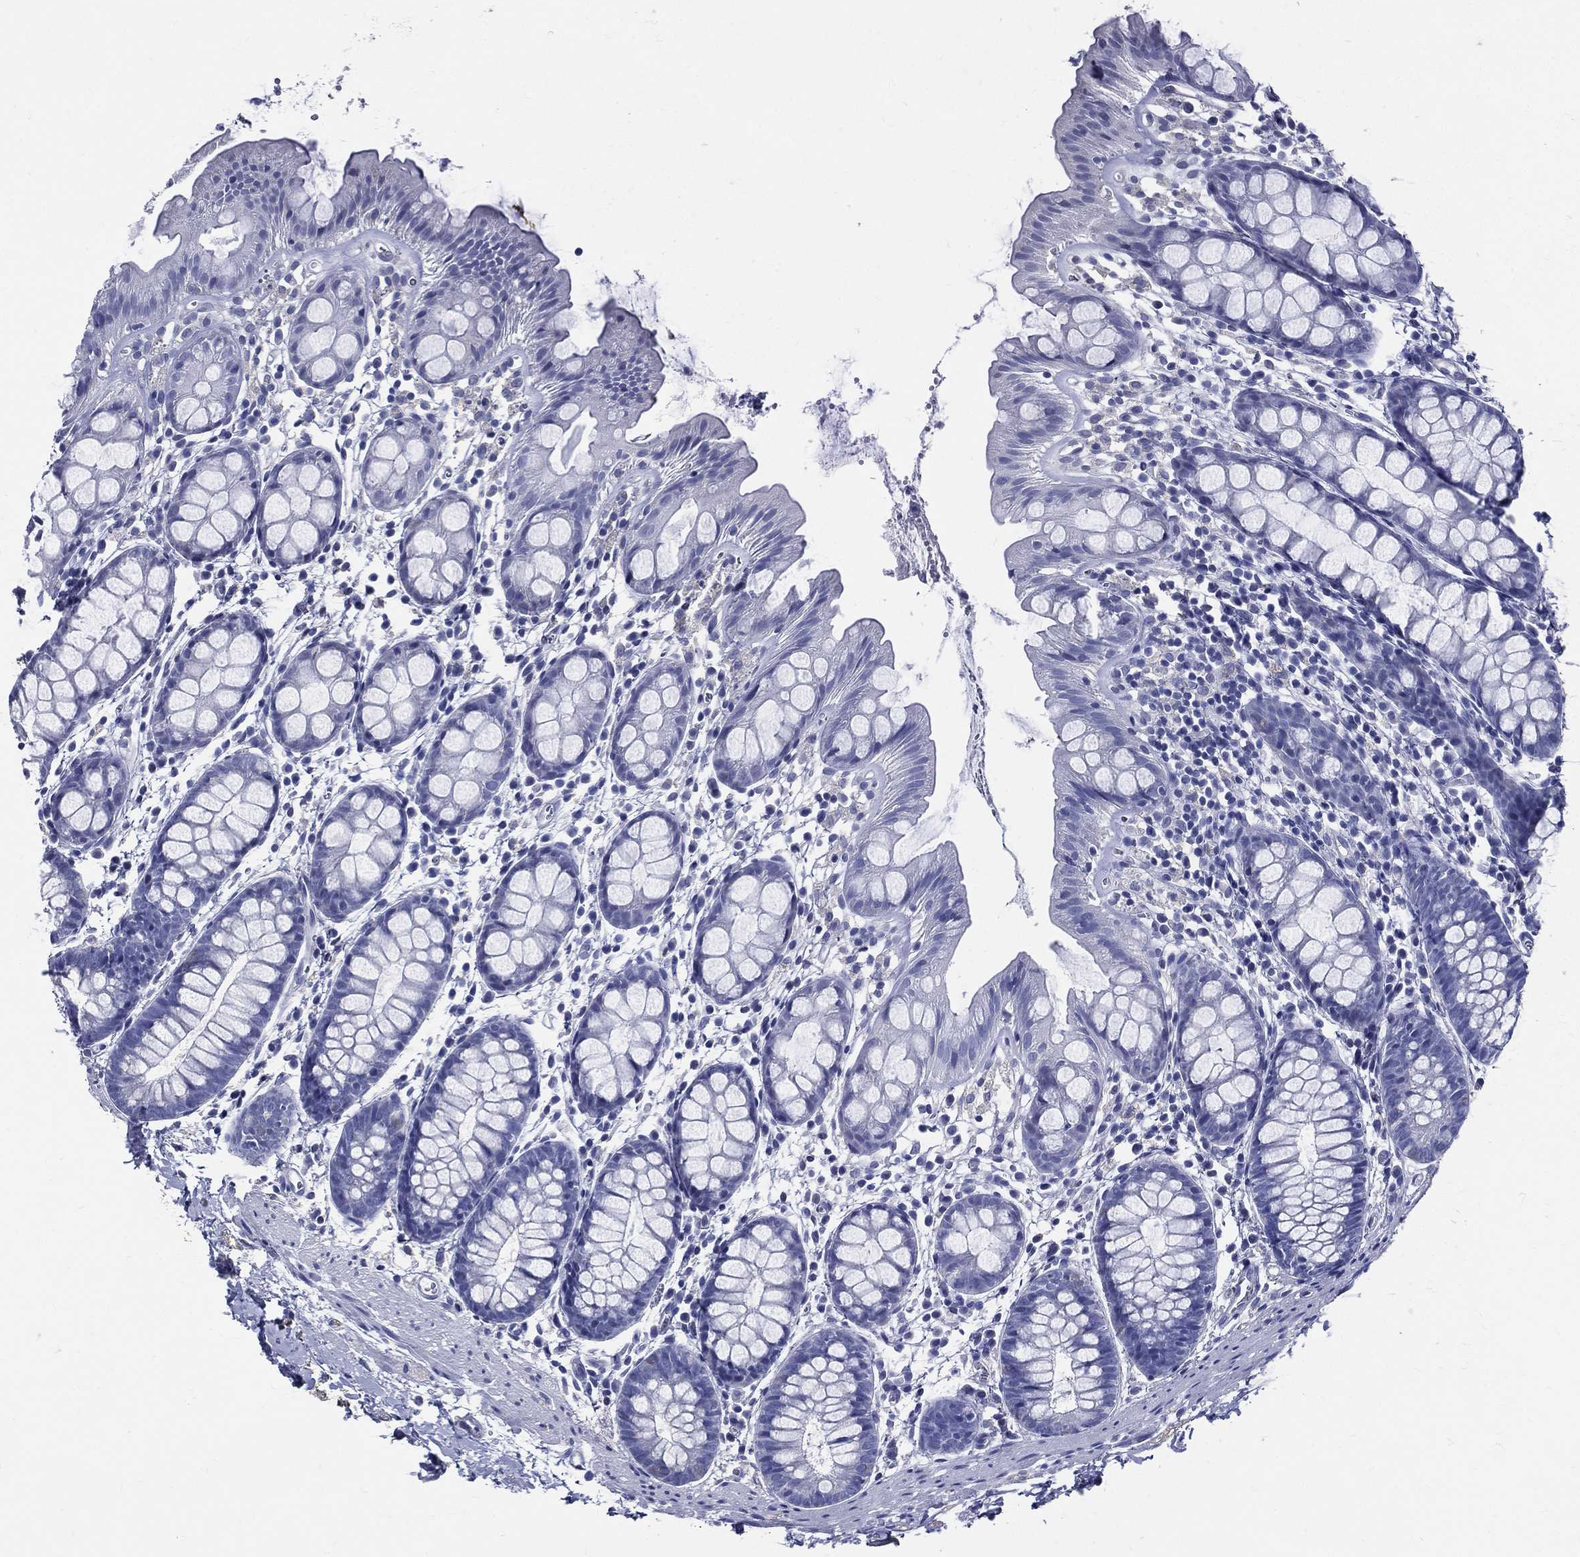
{"staining": {"intensity": "negative", "quantity": "none", "location": "none"}, "tissue": "rectum", "cell_type": "Glandular cells", "image_type": "normal", "snomed": [{"axis": "morphology", "description": "Normal tissue, NOS"}, {"axis": "topography", "description": "Rectum"}], "caption": "Normal rectum was stained to show a protein in brown. There is no significant positivity in glandular cells. Brightfield microscopy of IHC stained with DAB (brown) and hematoxylin (blue), captured at high magnification.", "gene": "DPYS", "patient": {"sex": "male", "age": 57}}